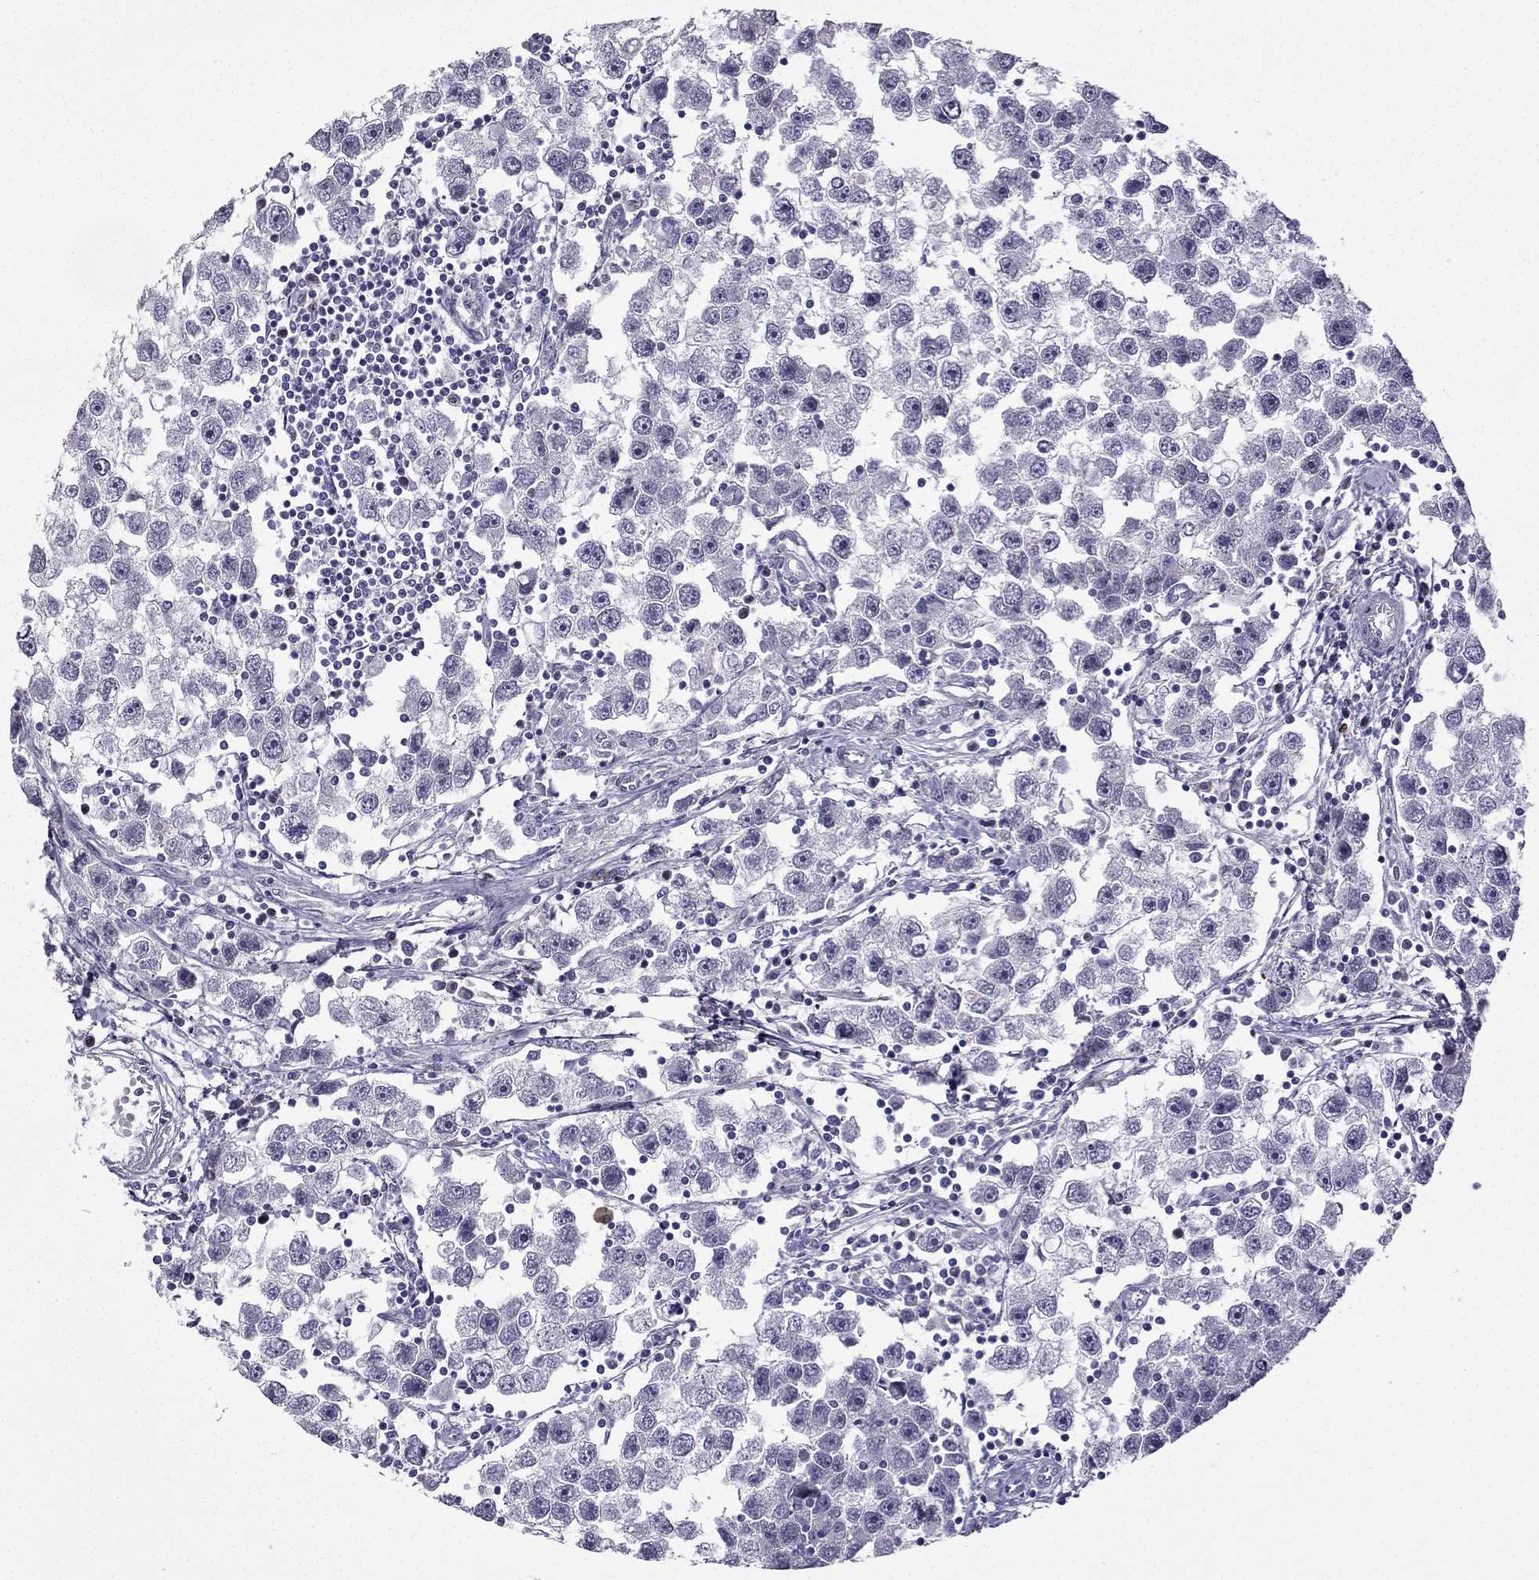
{"staining": {"intensity": "negative", "quantity": "none", "location": "none"}, "tissue": "testis cancer", "cell_type": "Tumor cells", "image_type": "cancer", "snomed": [{"axis": "morphology", "description": "Seminoma, NOS"}, {"axis": "topography", "description": "Testis"}], "caption": "A micrograph of human seminoma (testis) is negative for staining in tumor cells.", "gene": "UHRF1", "patient": {"sex": "male", "age": 30}}